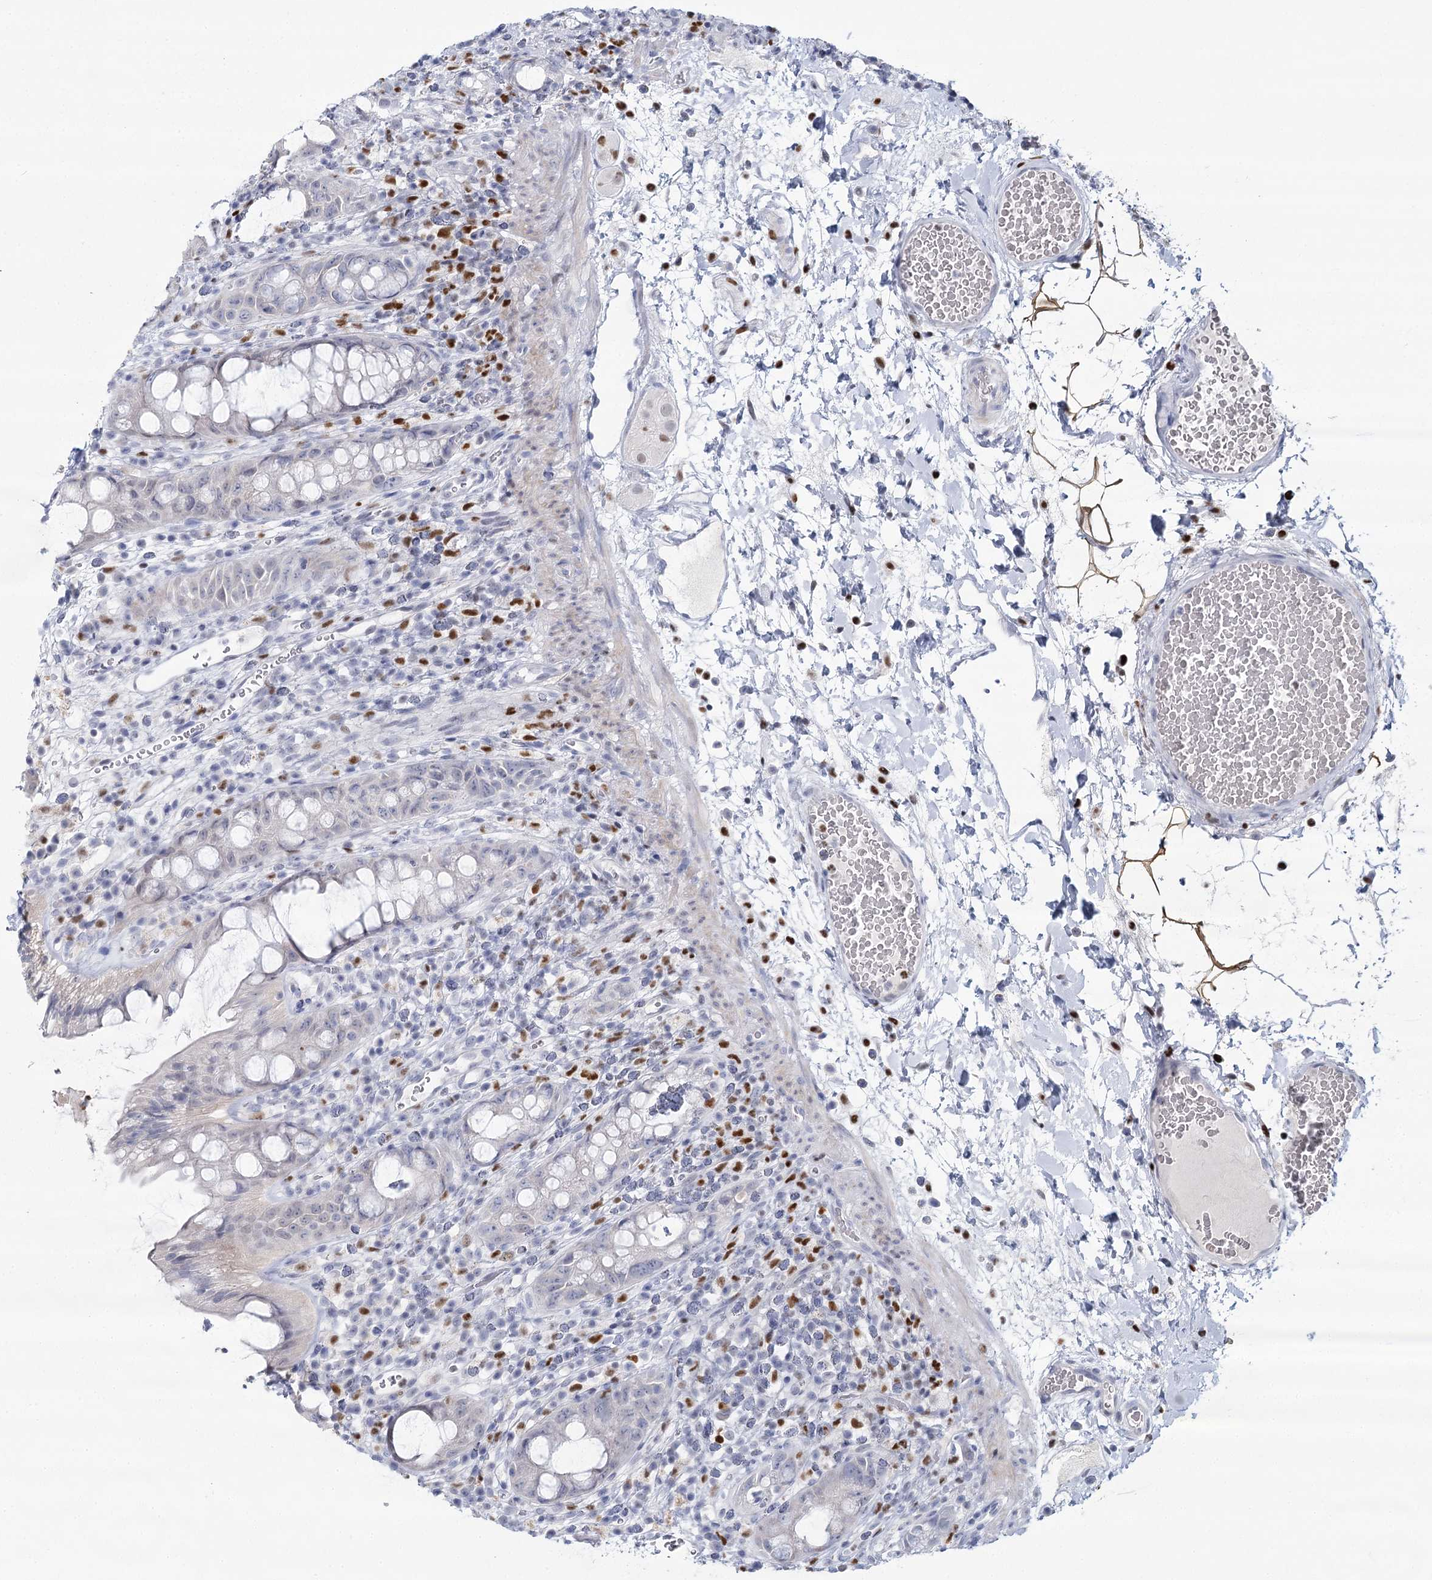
{"staining": {"intensity": "negative", "quantity": "none", "location": "none"}, "tissue": "rectum", "cell_type": "Glandular cells", "image_type": "normal", "snomed": [{"axis": "morphology", "description": "Normal tissue, NOS"}, {"axis": "topography", "description": "Rectum"}], "caption": "Rectum stained for a protein using IHC demonstrates no expression glandular cells.", "gene": "IGSF3", "patient": {"sex": "female", "age": 57}}